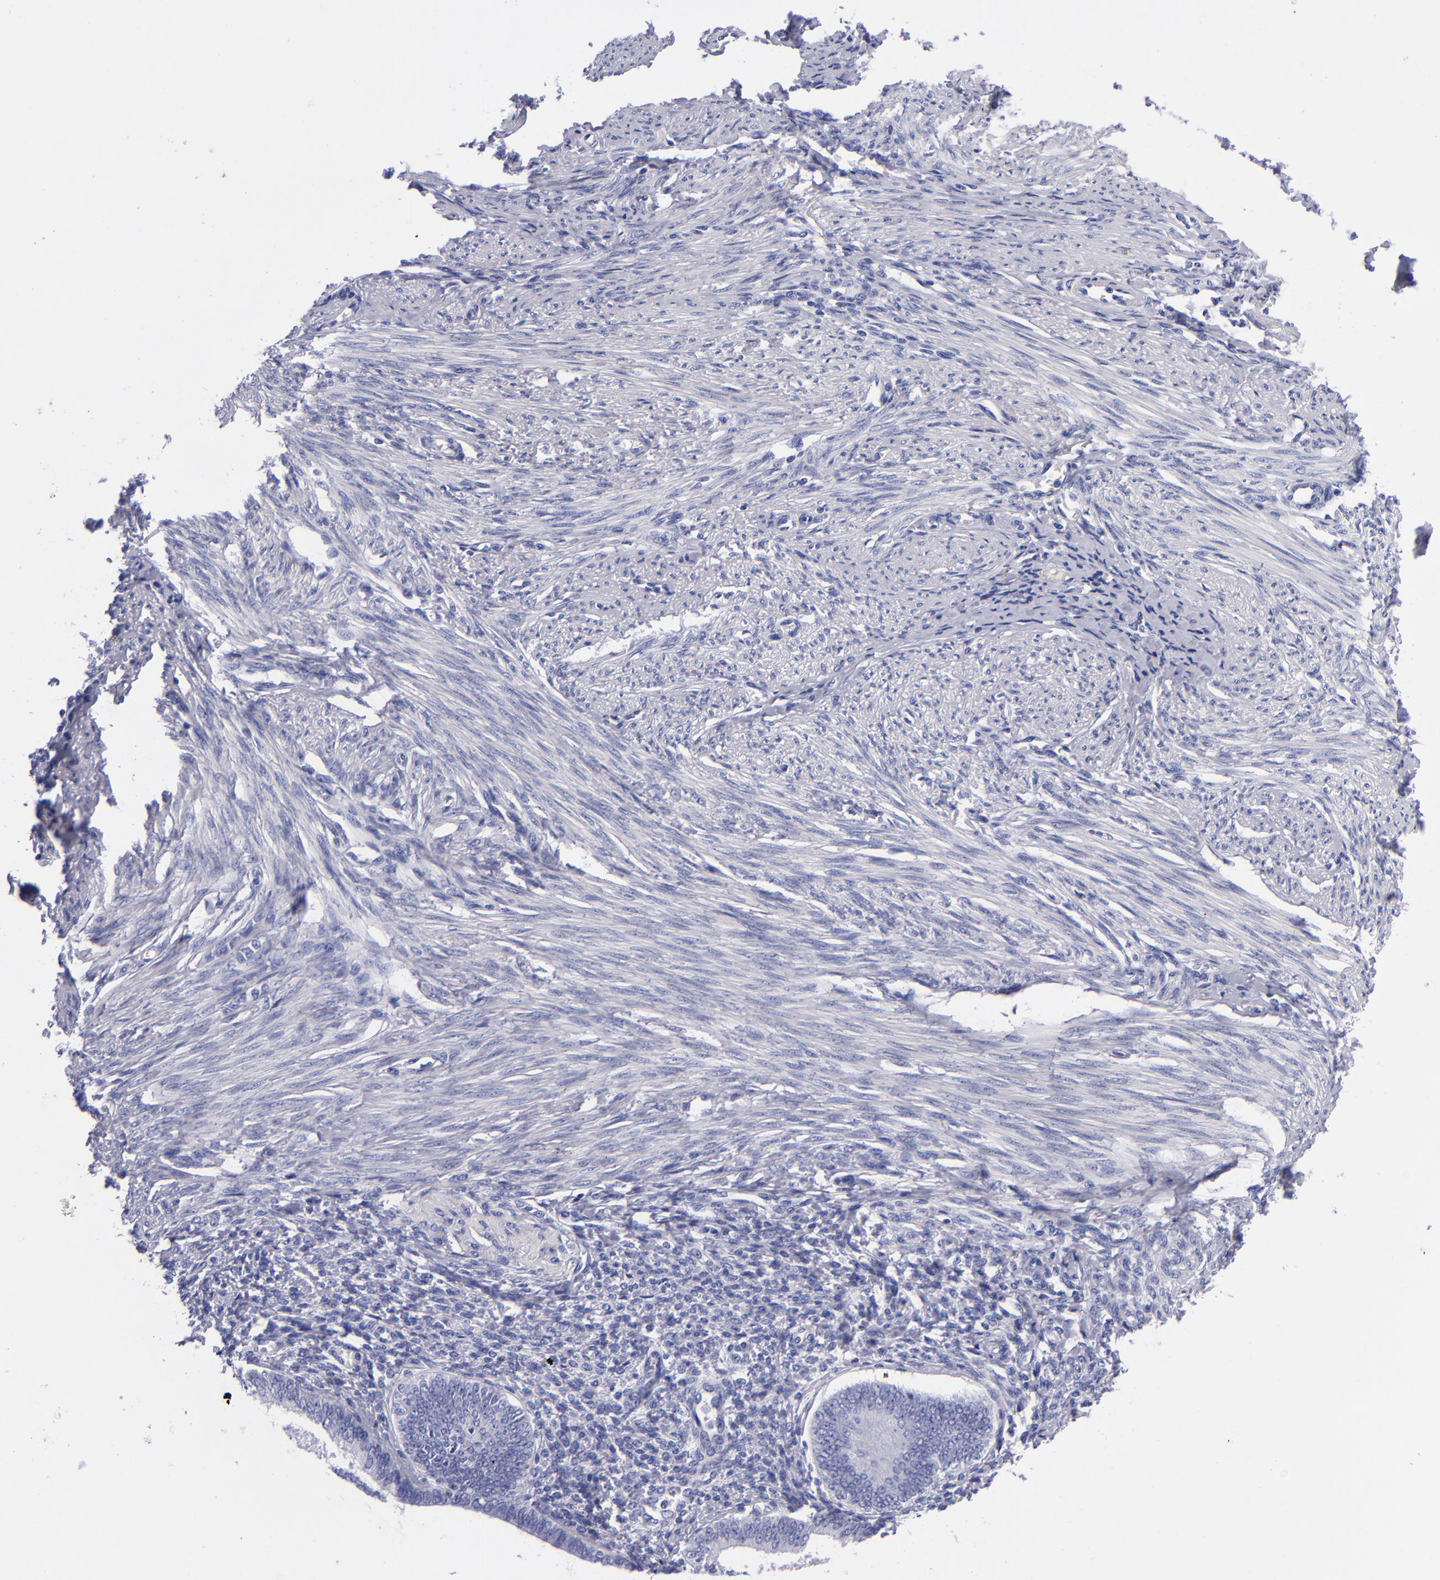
{"staining": {"intensity": "negative", "quantity": "none", "location": "none"}, "tissue": "endometrial cancer", "cell_type": "Tumor cells", "image_type": "cancer", "snomed": [{"axis": "morphology", "description": "Adenocarcinoma, NOS"}, {"axis": "topography", "description": "Endometrium"}], "caption": "DAB (3,3'-diaminobenzidine) immunohistochemical staining of endometrial cancer (adenocarcinoma) exhibits no significant expression in tumor cells.", "gene": "MCM7", "patient": {"sex": "female", "age": 63}}